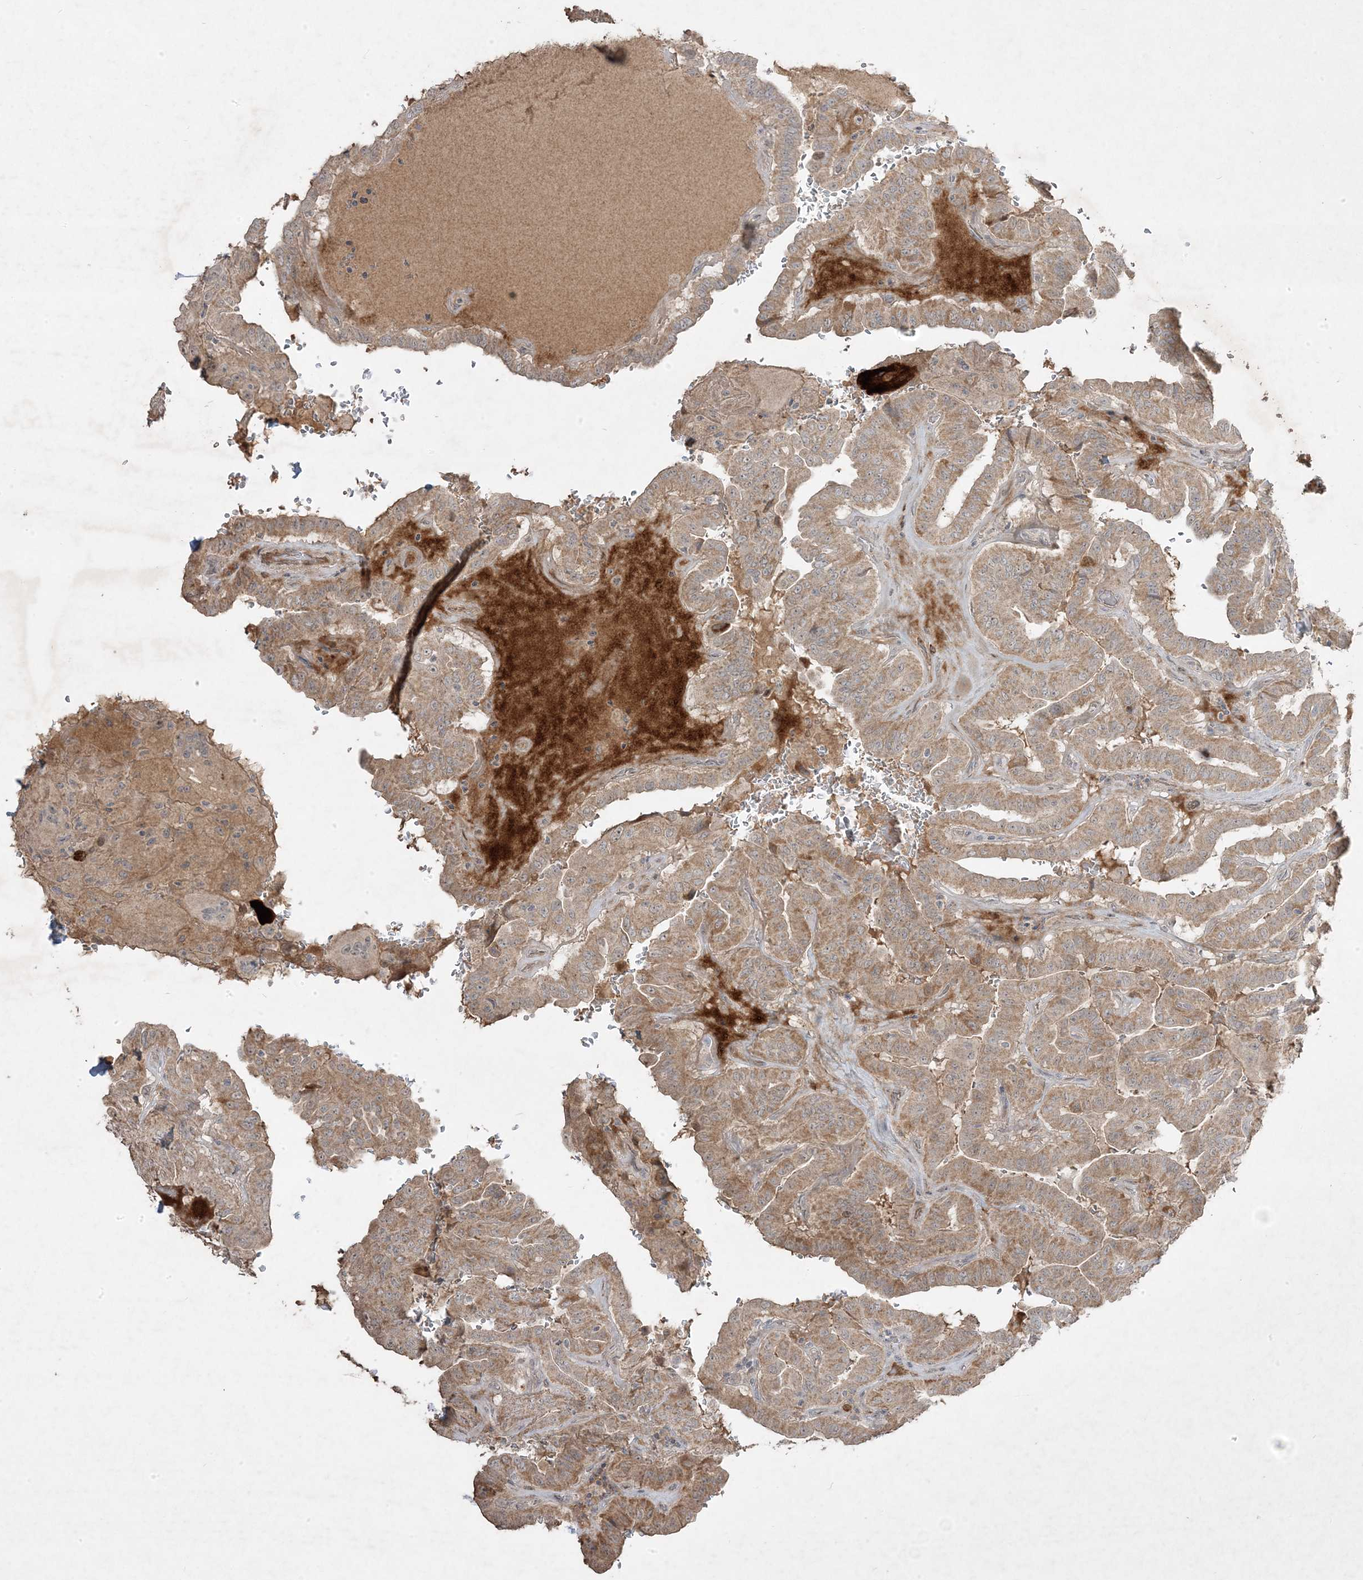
{"staining": {"intensity": "moderate", "quantity": ">75%", "location": "cytoplasmic/membranous"}, "tissue": "thyroid cancer", "cell_type": "Tumor cells", "image_type": "cancer", "snomed": [{"axis": "morphology", "description": "Papillary adenocarcinoma, NOS"}, {"axis": "topography", "description": "Thyroid gland"}], "caption": "This image displays thyroid papillary adenocarcinoma stained with IHC to label a protein in brown. The cytoplasmic/membranous of tumor cells show moderate positivity for the protein. Nuclei are counter-stained blue.", "gene": "RGL4", "patient": {"sex": "male", "age": 77}}